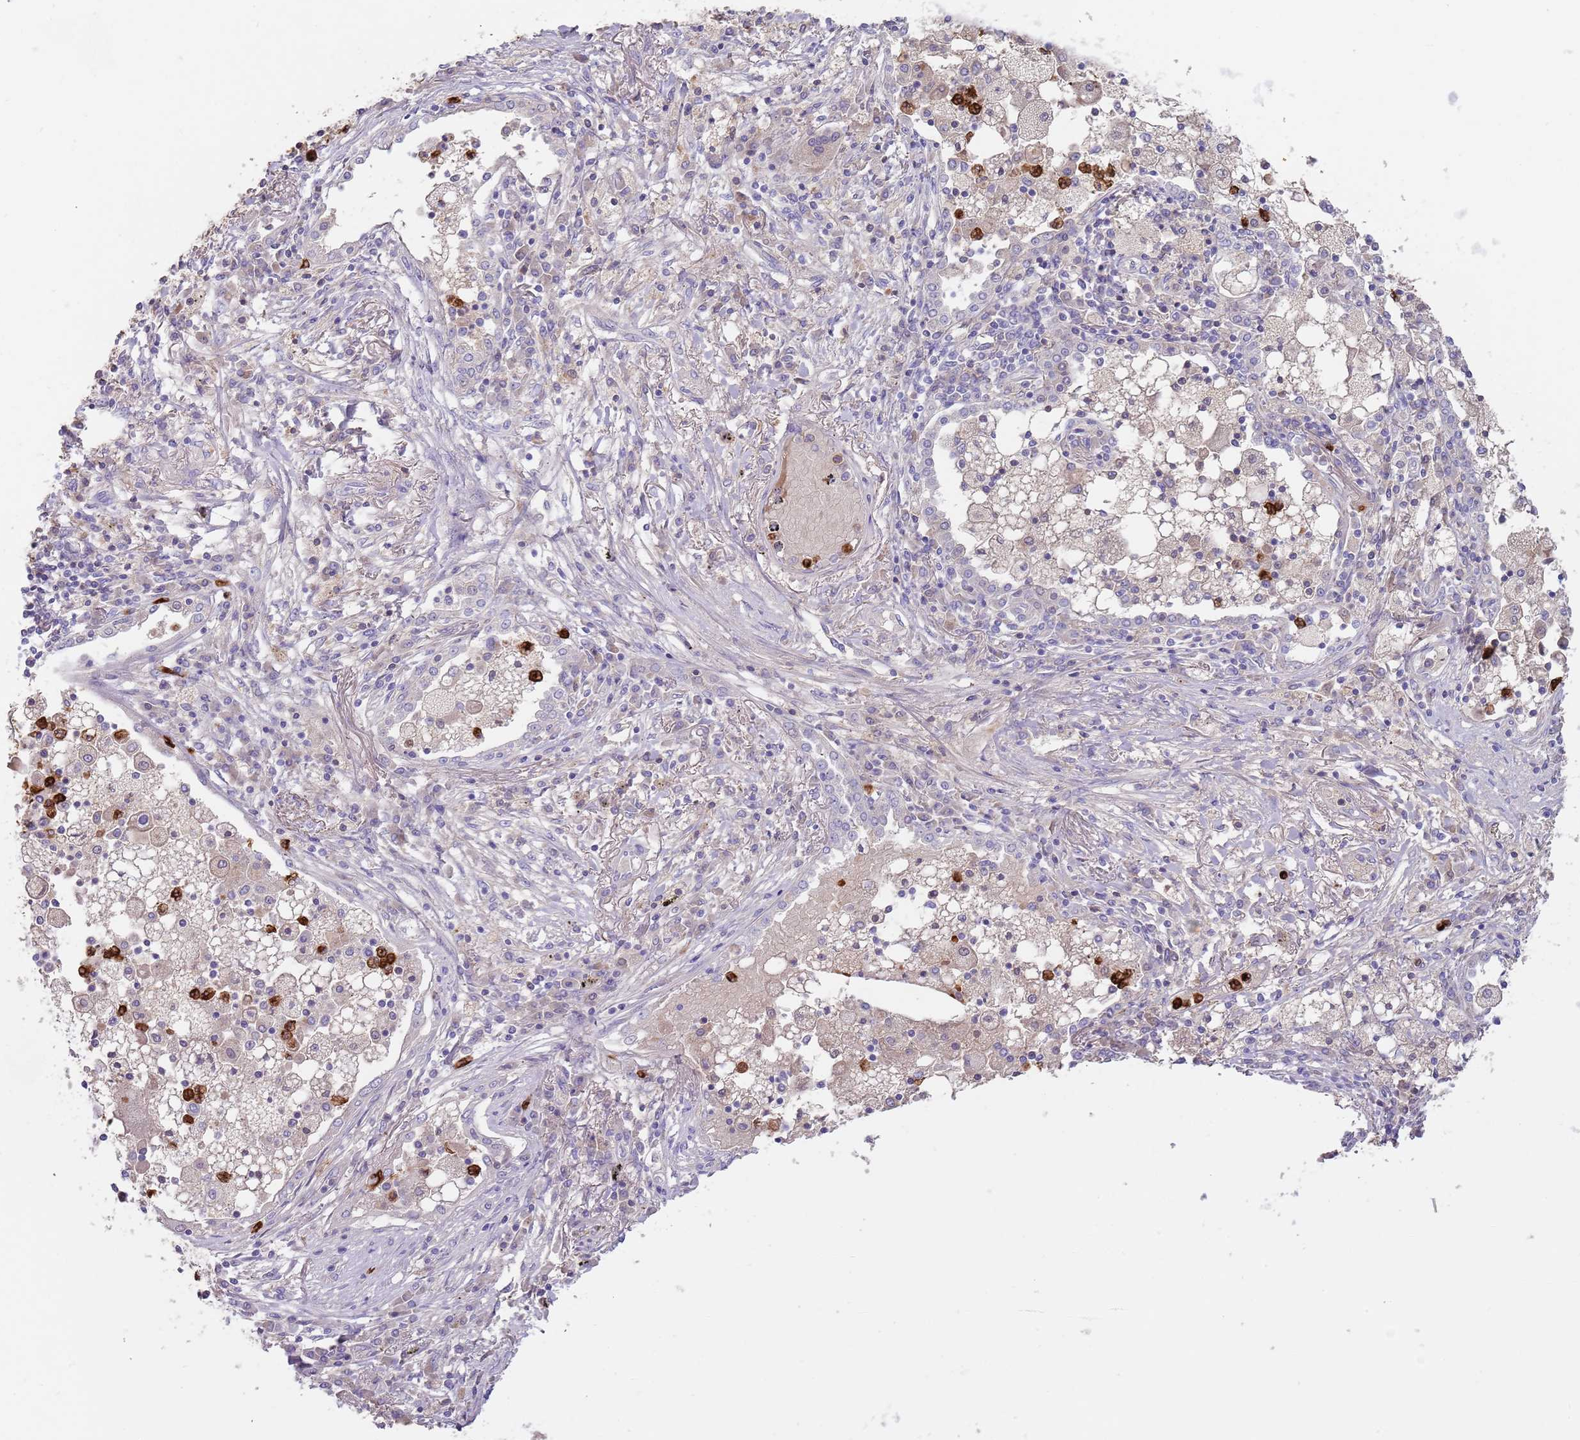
{"staining": {"intensity": "negative", "quantity": "none", "location": "none"}, "tissue": "lung cancer", "cell_type": "Tumor cells", "image_type": "cancer", "snomed": [{"axis": "morphology", "description": "Squamous cell carcinoma, NOS"}, {"axis": "topography", "description": "Lung"}], "caption": "This is a histopathology image of immunohistochemistry (IHC) staining of lung squamous cell carcinoma, which shows no positivity in tumor cells.", "gene": "TMEM251", "patient": {"sex": "male", "age": 65}}